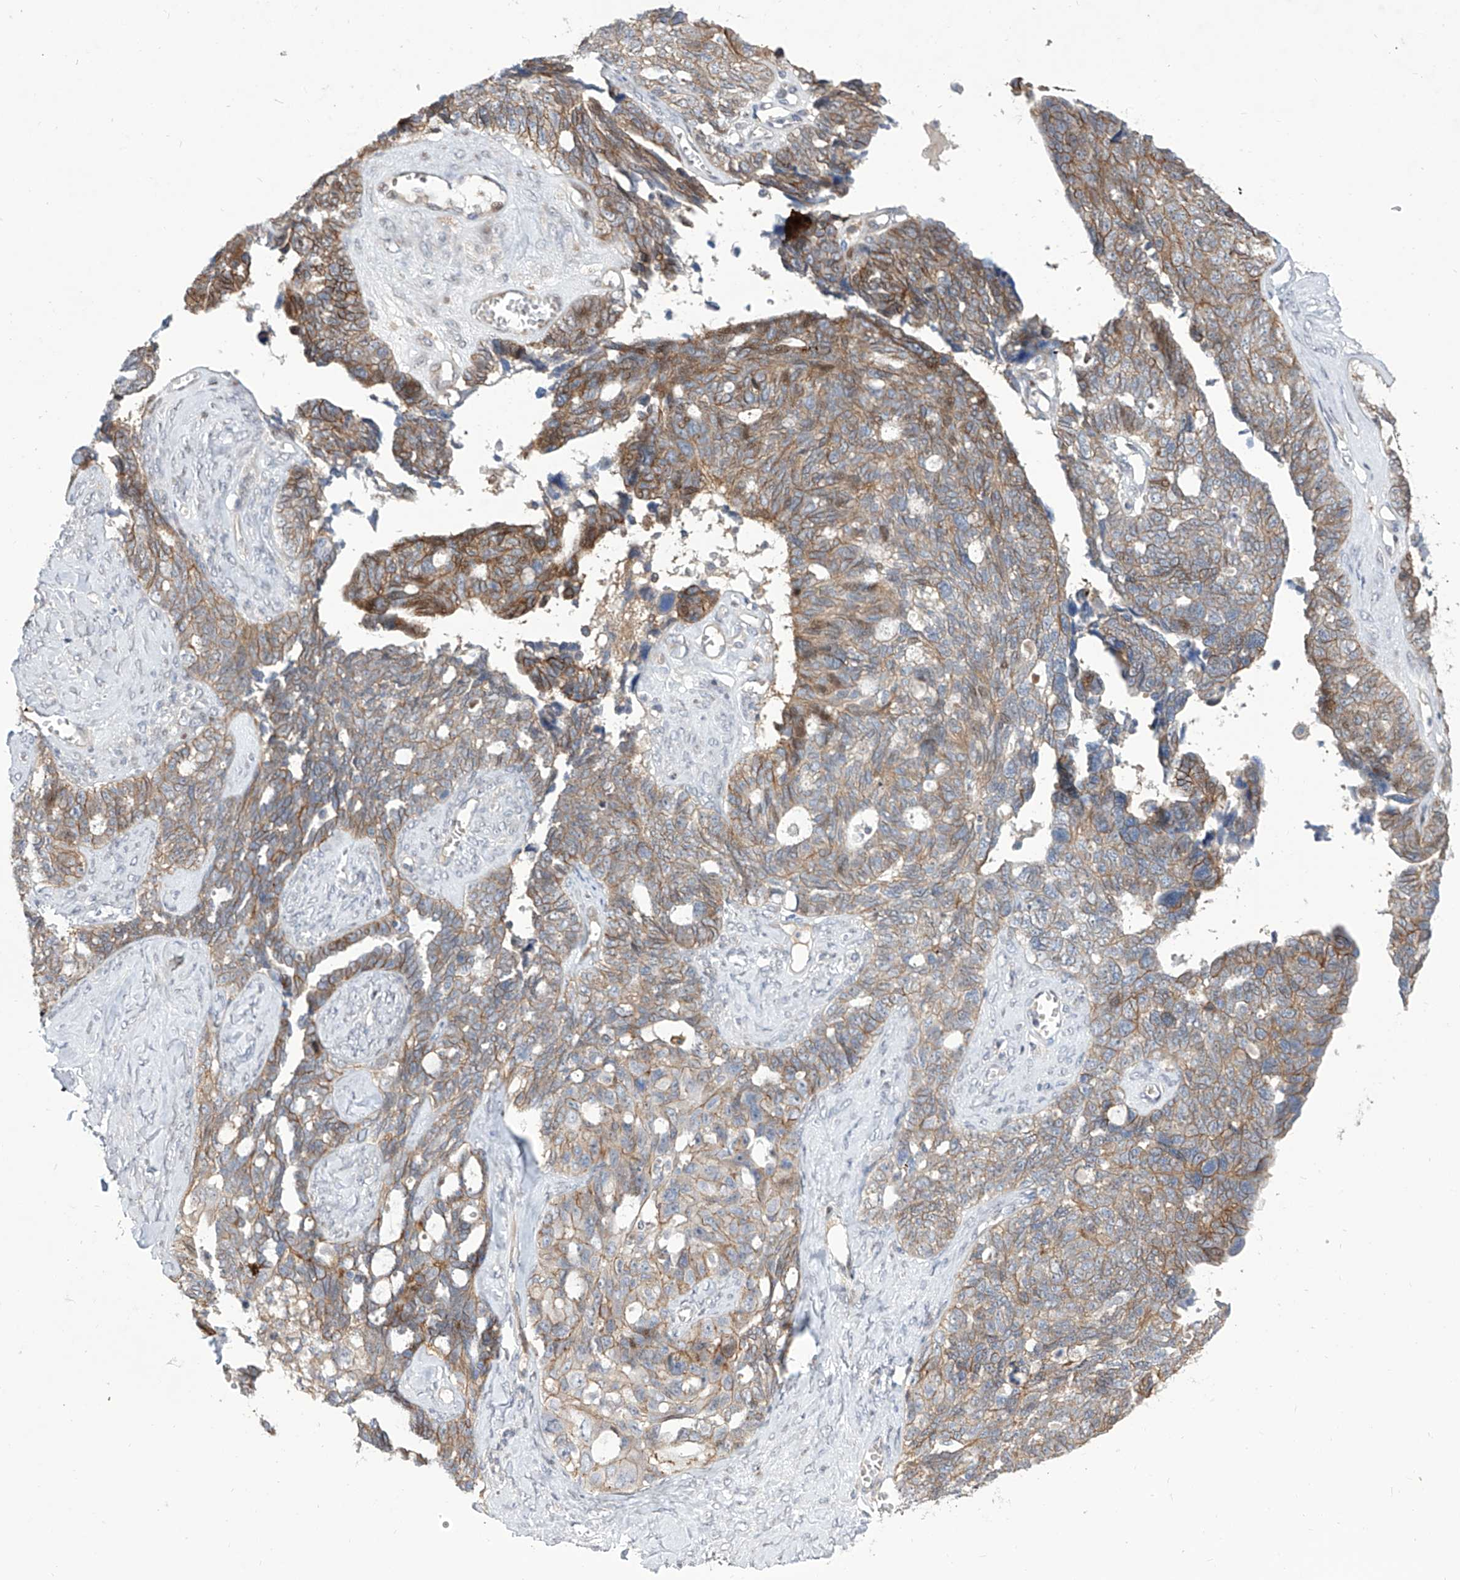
{"staining": {"intensity": "moderate", "quantity": ">75%", "location": "cytoplasmic/membranous"}, "tissue": "ovarian cancer", "cell_type": "Tumor cells", "image_type": "cancer", "snomed": [{"axis": "morphology", "description": "Cystadenocarcinoma, serous, NOS"}, {"axis": "topography", "description": "Ovary"}], "caption": "Immunohistochemical staining of human ovarian cancer demonstrates moderate cytoplasmic/membranous protein staining in approximately >75% of tumor cells. (IHC, brightfield microscopy, high magnification).", "gene": "LRRC1", "patient": {"sex": "female", "age": 79}}